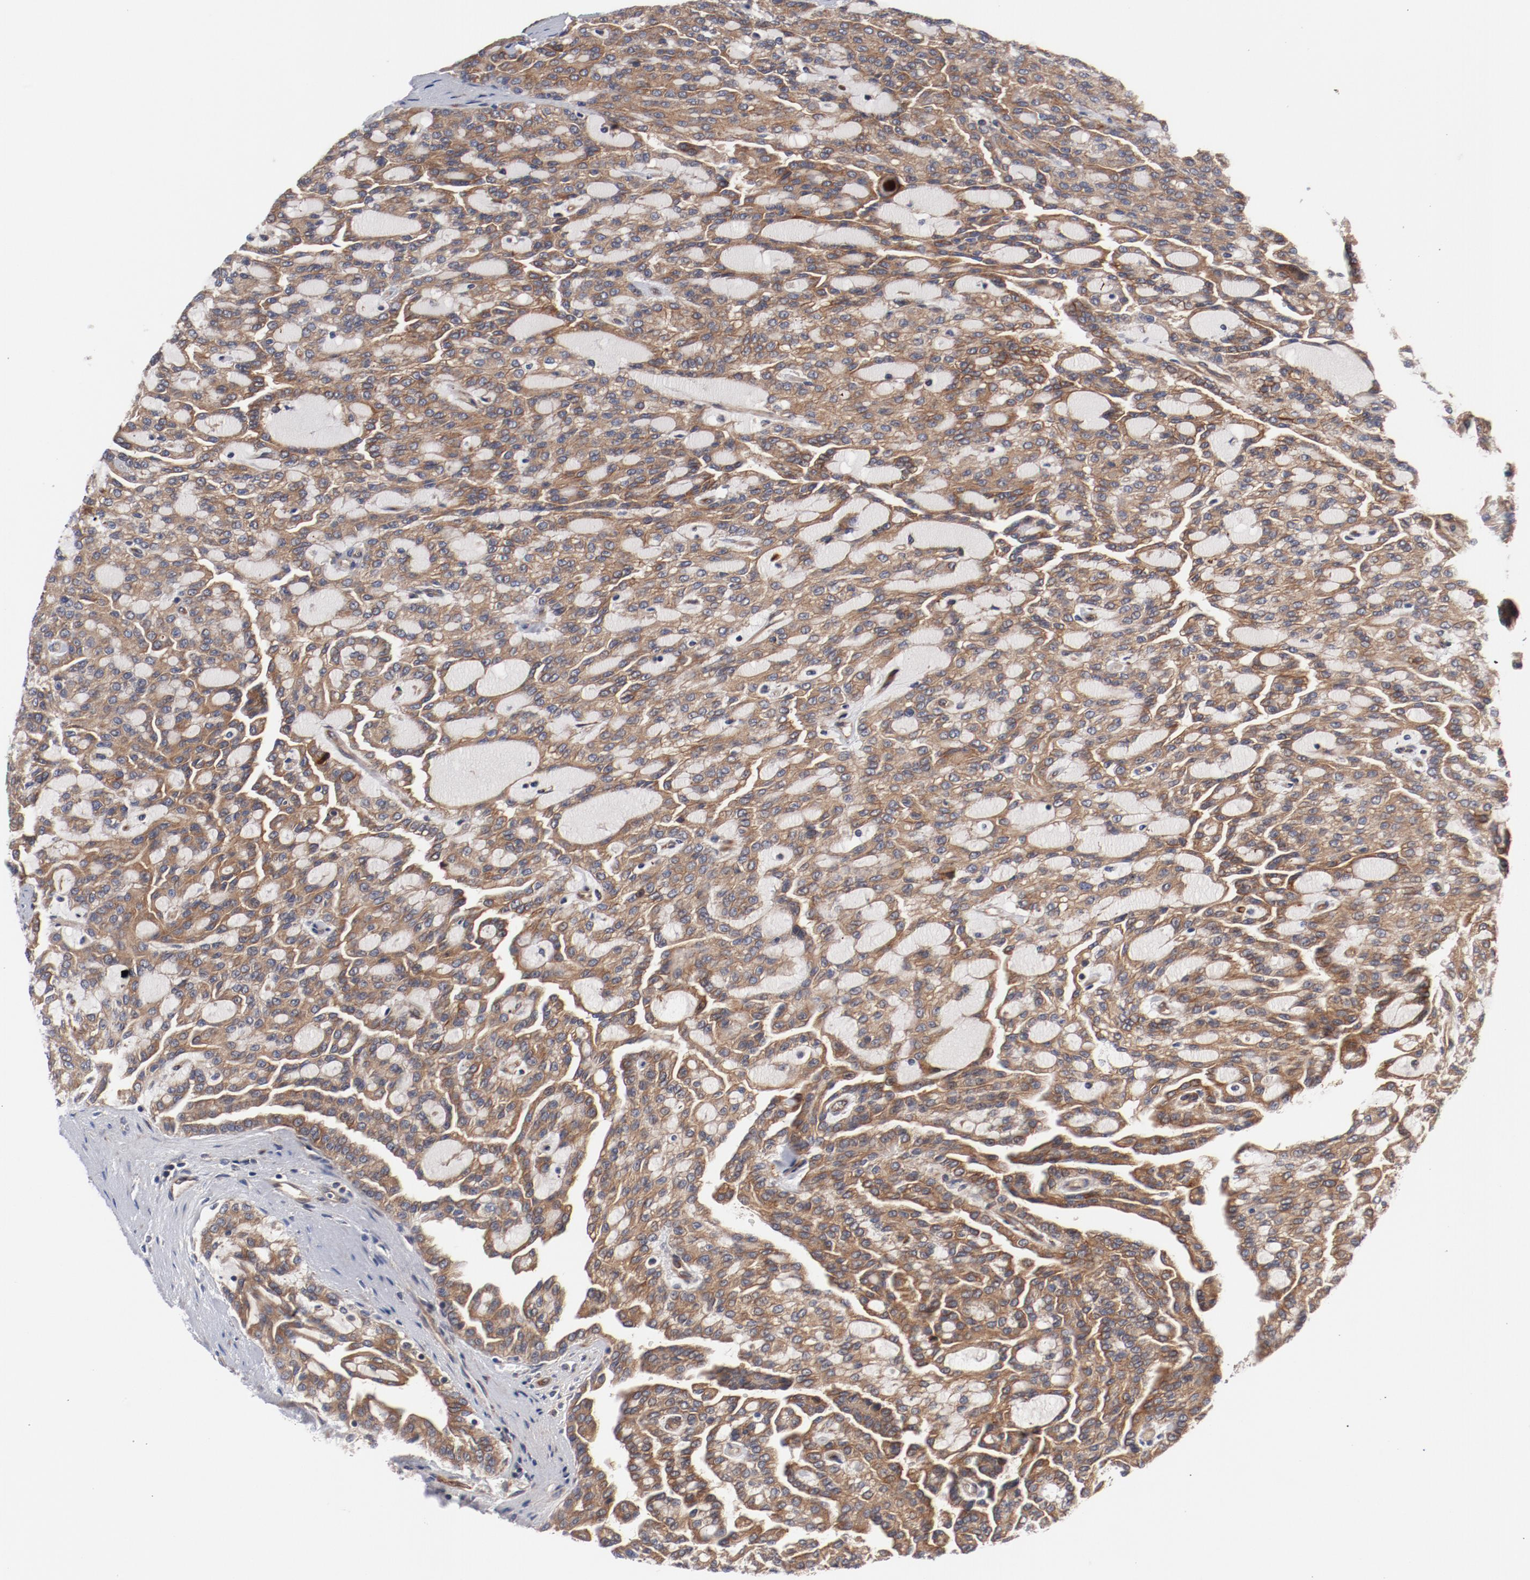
{"staining": {"intensity": "moderate", "quantity": ">75%", "location": "cytoplasmic/membranous"}, "tissue": "renal cancer", "cell_type": "Tumor cells", "image_type": "cancer", "snomed": [{"axis": "morphology", "description": "Adenocarcinoma, NOS"}, {"axis": "topography", "description": "Kidney"}], "caption": "Protein staining of renal cancer (adenocarcinoma) tissue exhibits moderate cytoplasmic/membranous expression in approximately >75% of tumor cells.", "gene": "PITPNM2", "patient": {"sex": "male", "age": 63}}